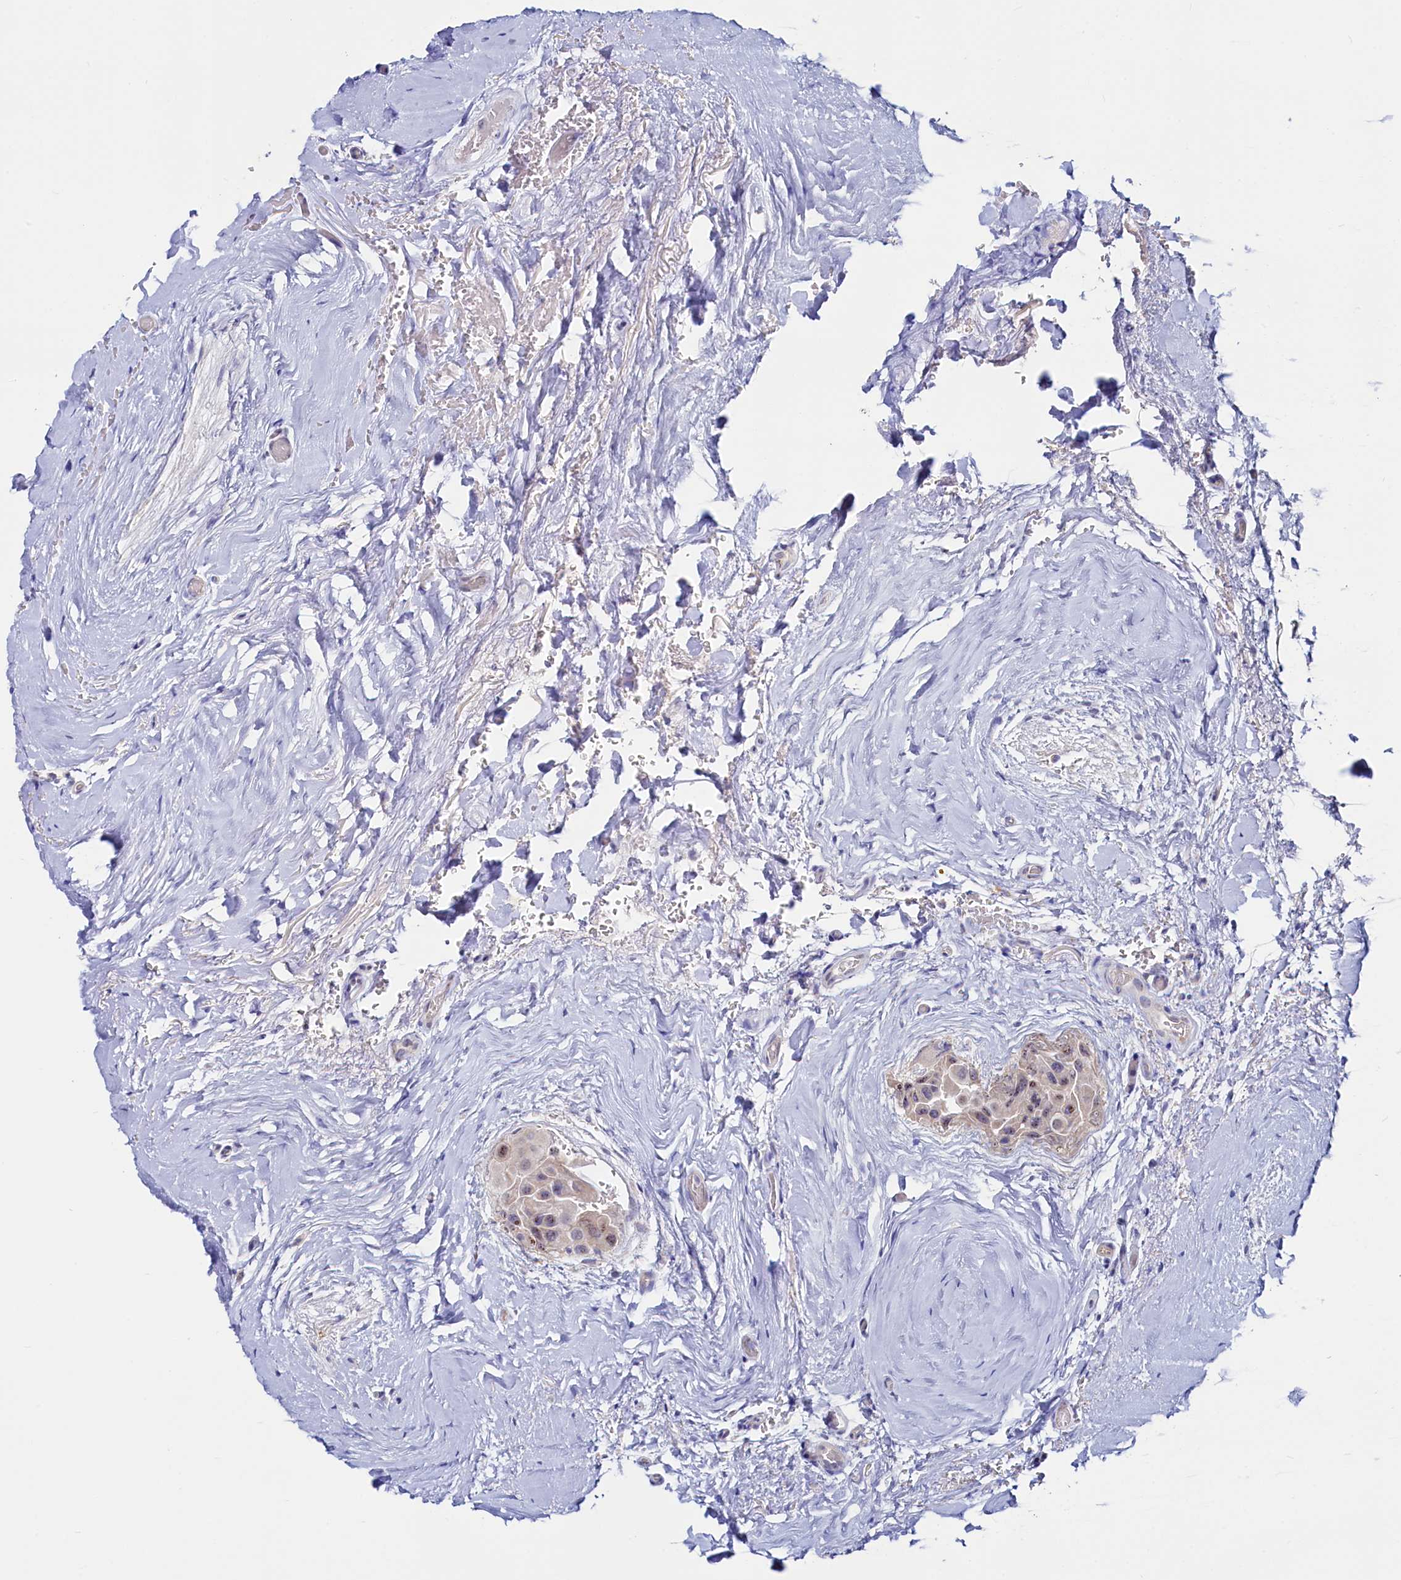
{"staining": {"intensity": "moderate", "quantity": "<25%", "location": "cytoplasmic/membranous"}, "tissue": "thyroid cancer", "cell_type": "Tumor cells", "image_type": "cancer", "snomed": [{"axis": "morphology", "description": "Papillary adenocarcinoma, NOS"}, {"axis": "topography", "description": "Thyroid gland"}], "caption": "Human thyroid papillary adenocarcinoma stained with a brown dye reveals moderate cytoplasmic/membranous positive expression in approximately <25% of tumor cells.", "gene": "ASTE1", "patient": {"sex": "male", "age": 33}}